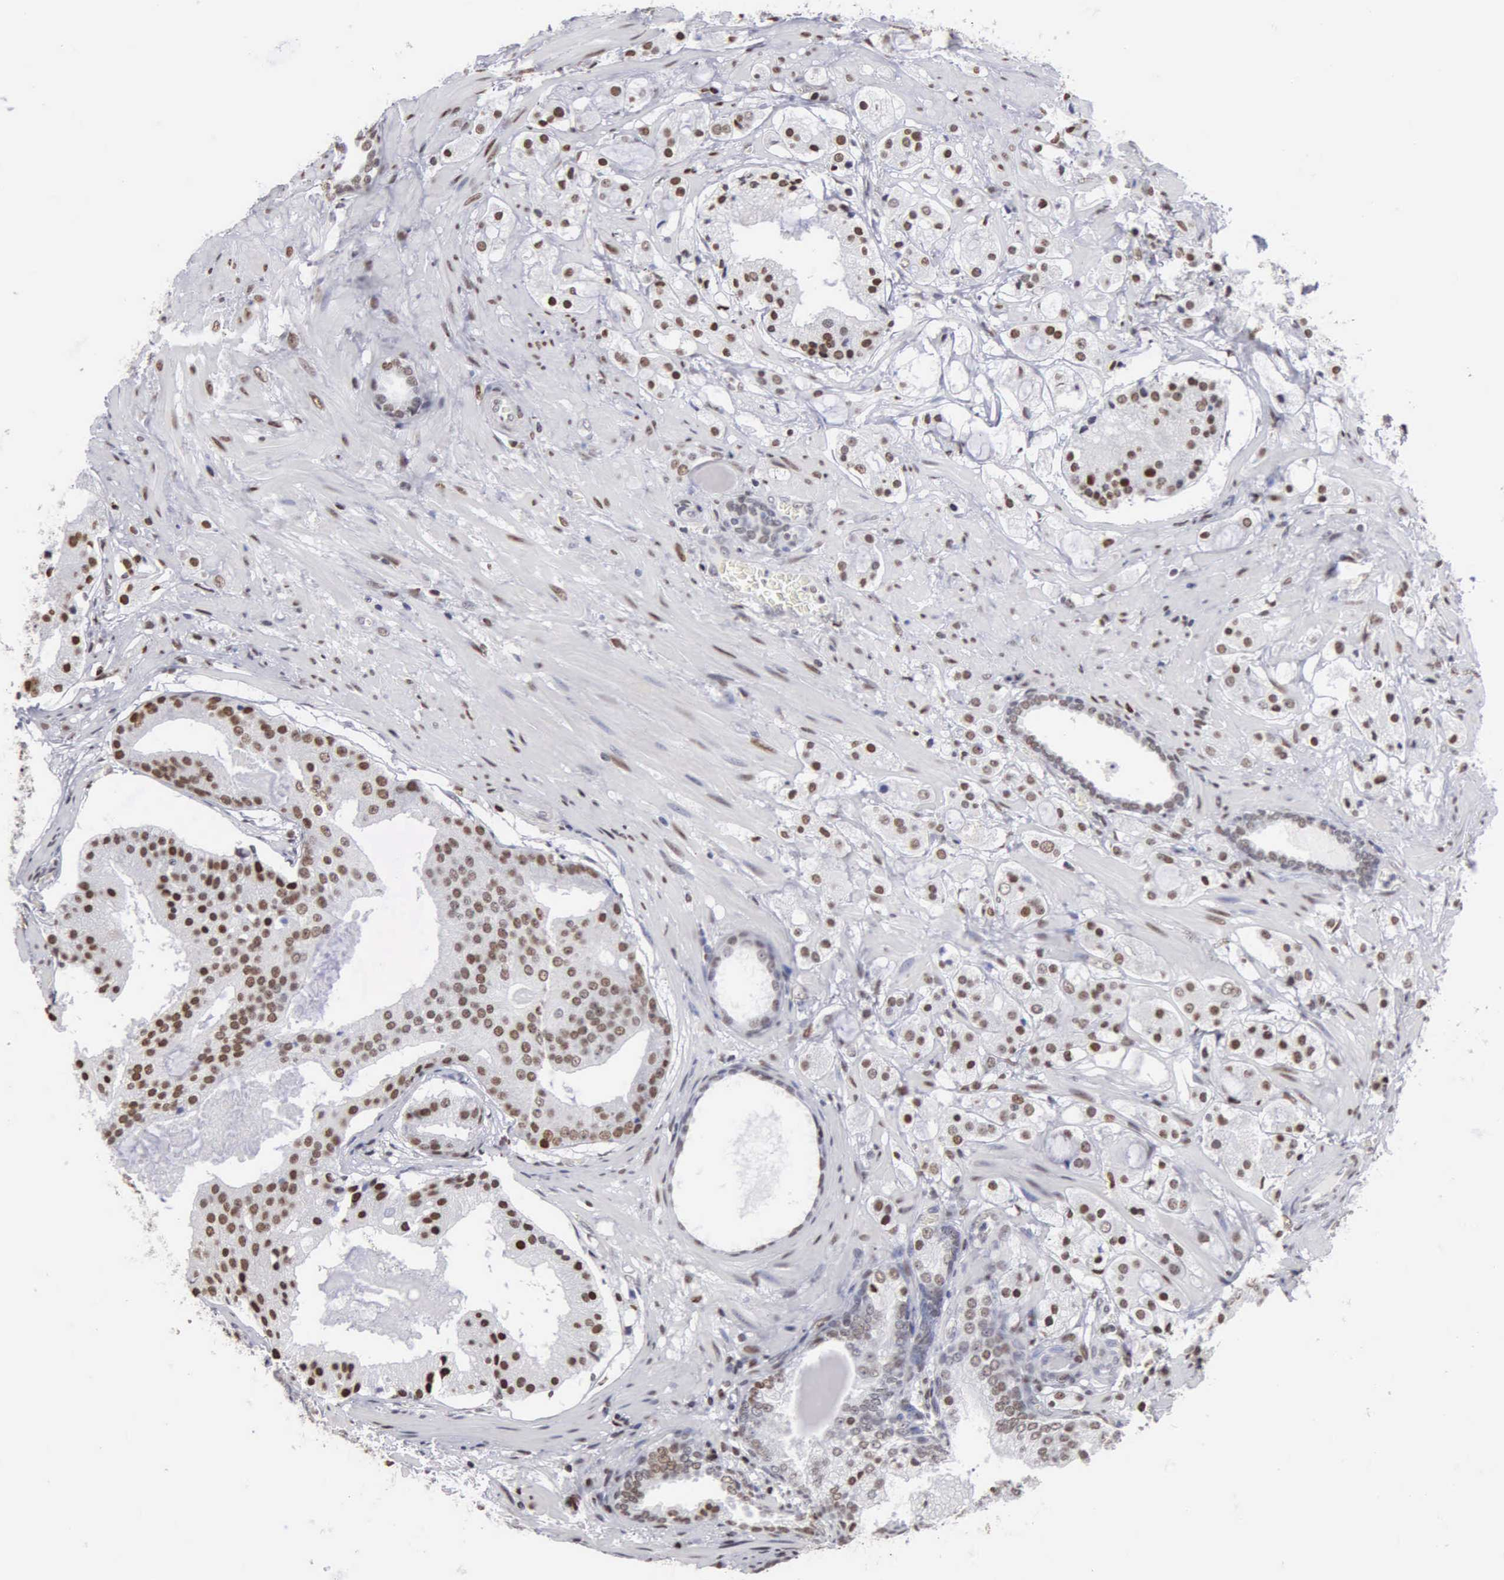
{"staining": {"intensity": "moderate", "quantity": ">75%", "location": "nuclear"}, "tissue": "prostate cancer", "cell_type": "Tumor cells", "image_type": "cancer", "snomed": [{"axis": "morphology", "description": "Adenocarcinoma, High grade"}, {"axis": "topography", "description": "Prostate"}], "caption": "Prostate adenocarcinoma (high-grade) stained for a protein exhibits moderate nuclear positivity in tumor cells. (DAB IHC with brightfield microscopy, high magnification).", "gene": "CCNG1", "patient": {"sex": "male", "age": 68}}